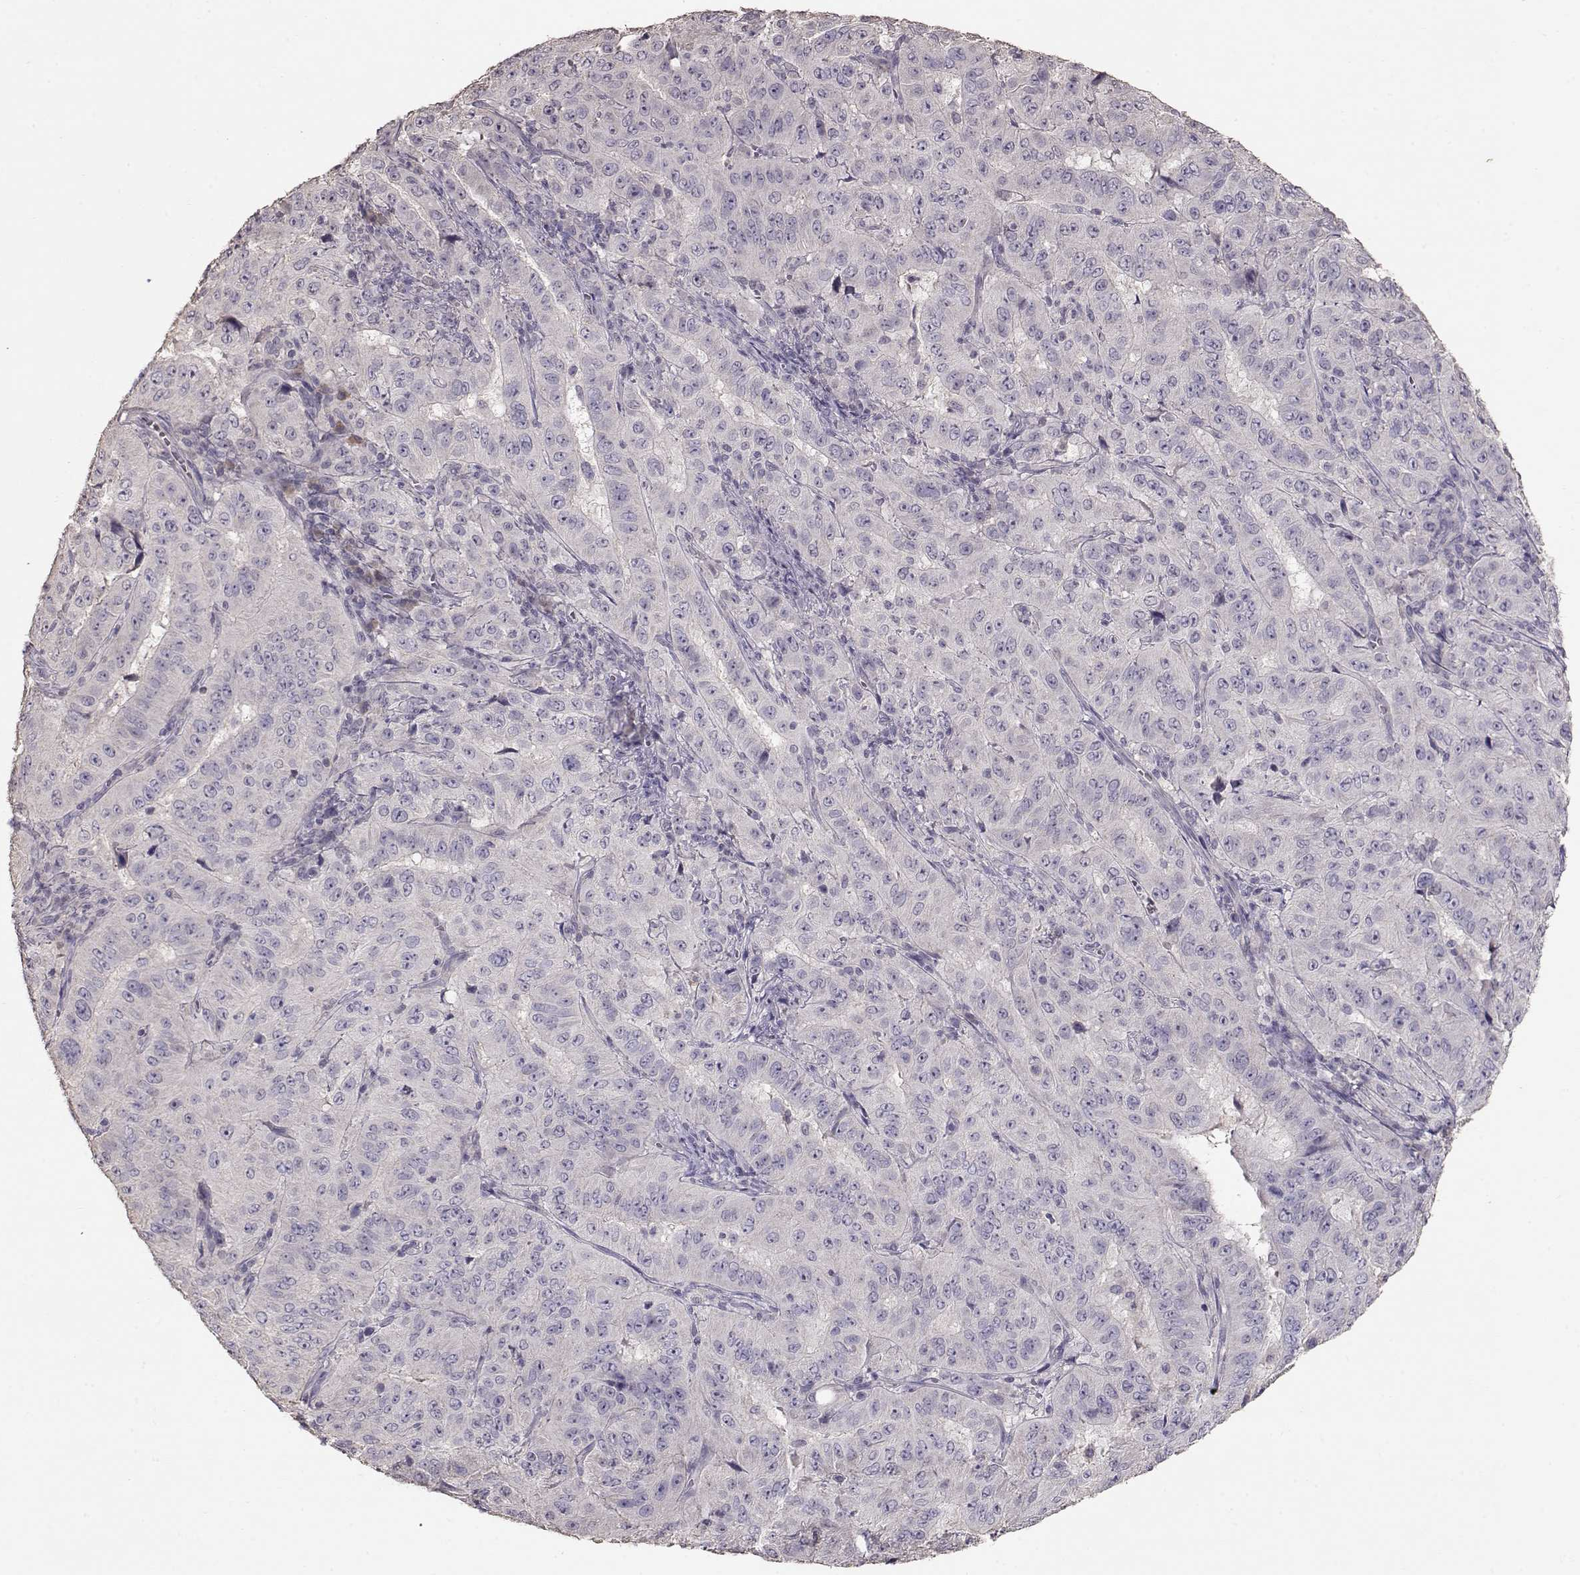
{"staining": {"intensity": "negative", "quantity": "none", "location": "none"}, "tissue": "pancreatic cancer", "cell_type": "Tumor cells", "image_type": "cancer", "snomed": [{"axis": "morphology", "description": "Adenocarcinoma, NOS"}, {"axis": "topography", "description": "Pancreas"}], "caption": "An immunohistochemistry micrograph of pancreatic adenocarcinoma is shown. There is no staining in tumor cells of pancreatic adenocarcinoma.", "gene": "PMCH", "patient": {"sex": "male", "age": 63}}